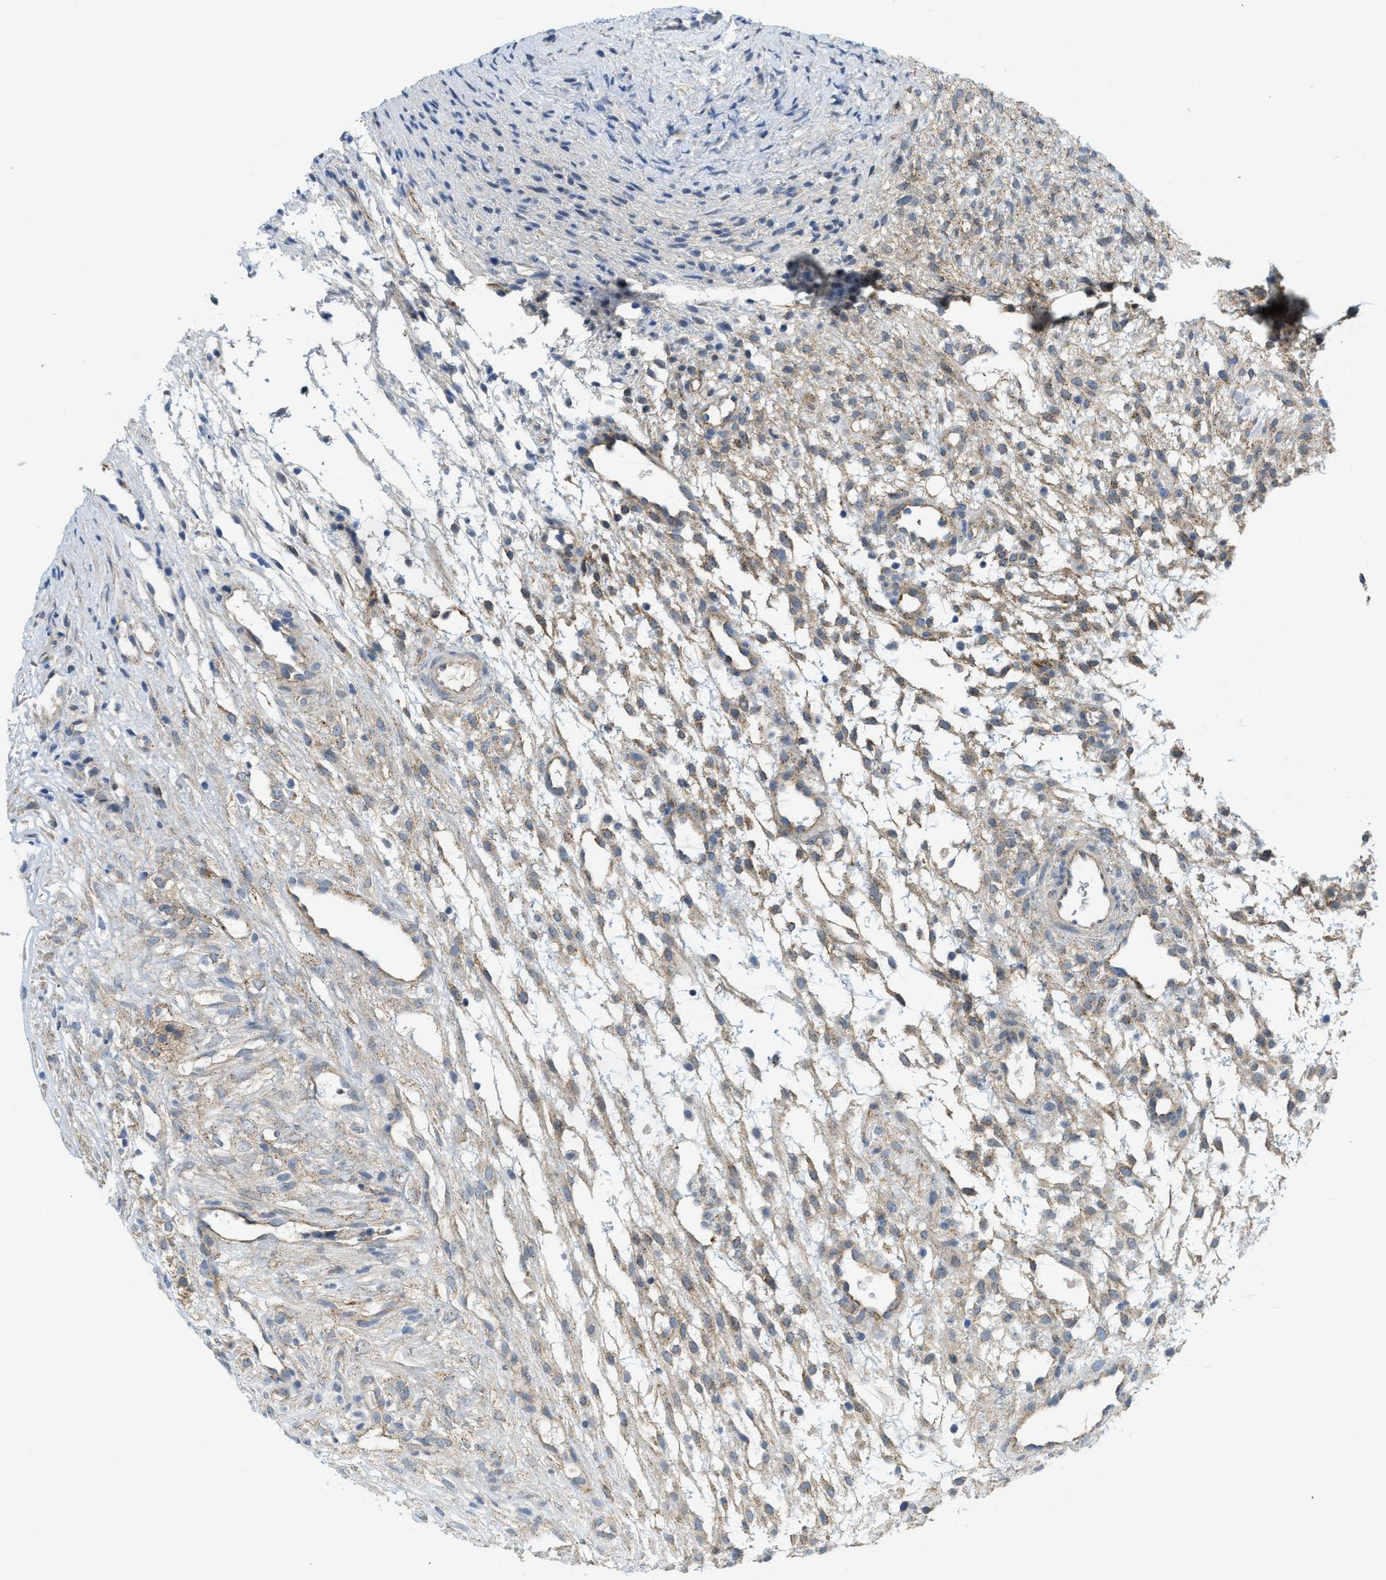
{"staining": {"intensity": "weak", "quantity": "25%-75%", "location": "cytoplasmic/membranous"}, "tissue": "ovary", "cell_type": "Follicle cells", "image_type": "normal", "snomed": [{"axis": "morphology", "description": "Normal tissue, NOS"}, {"axis": "morphology", "description": "Cyst, NOS"}, {"axis": "topography", "description": "Ovary"}], "caption": "IHC of benign human ovary reveals low levels of weak cytoplasmic/membranous expression in approximately 25%-75% of follicle cells.", "gene": "ZFYVE9", "patient": {"sex": "female", "age": 18}}